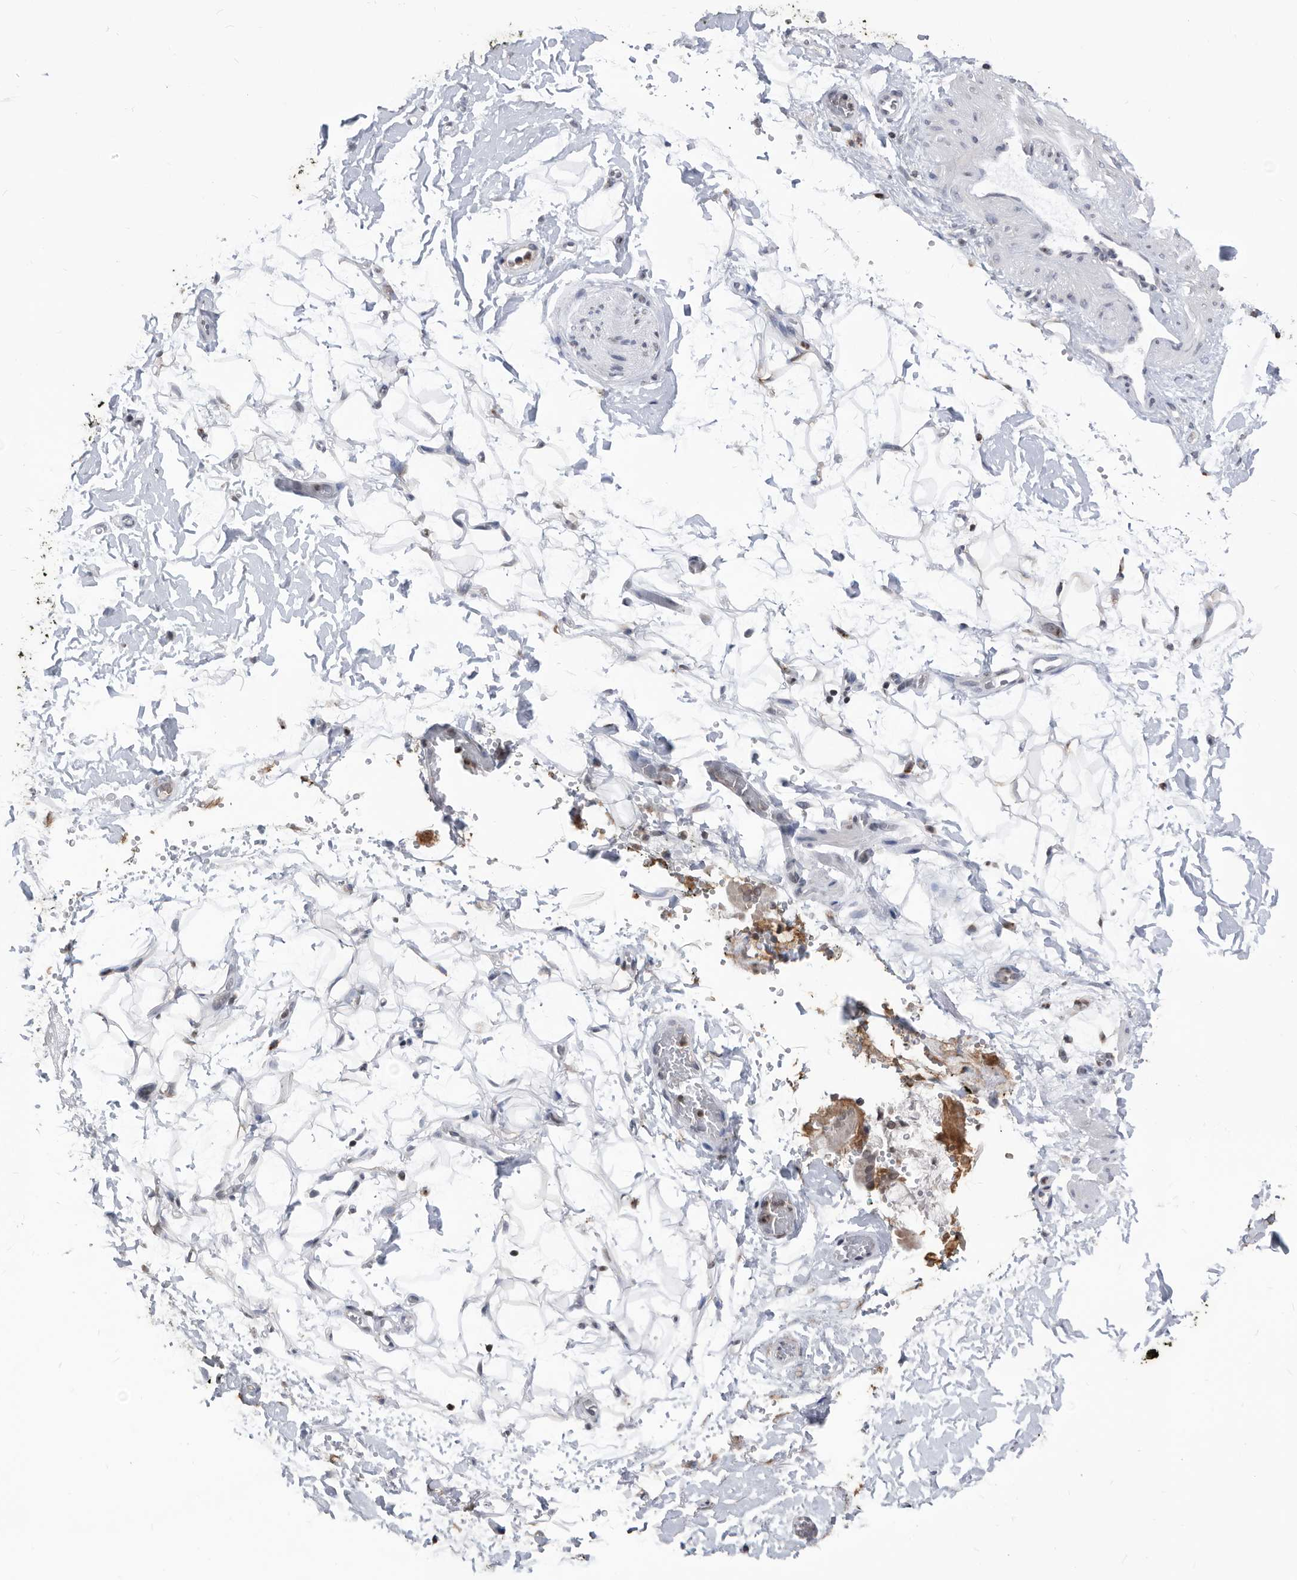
{"staining": {"intensity": "negative", "quantity": "none", "location": "none"}, "tissue": "adipose tissue", "cell_type": "Adipocytes", "image_type": "normal", "snomed": [{"axis": "morphology", "description": "Normal tissue, NOS"}, {"axis": "morphology", "description": "Adenocarcinoma, NOS"}, {"axis": "topography", "description": "Pancreas"}, {"axis": "topography", "description": "Peripheral nerve tissue"}], "caption": "IHC histopathology image of unremarkable adipose tissue: human adipose tissue stained with DAB shows no significant protein positivity in adipocytes.", "gene": "TSTD1", "patient": {"sex": "male", "age": 59}}